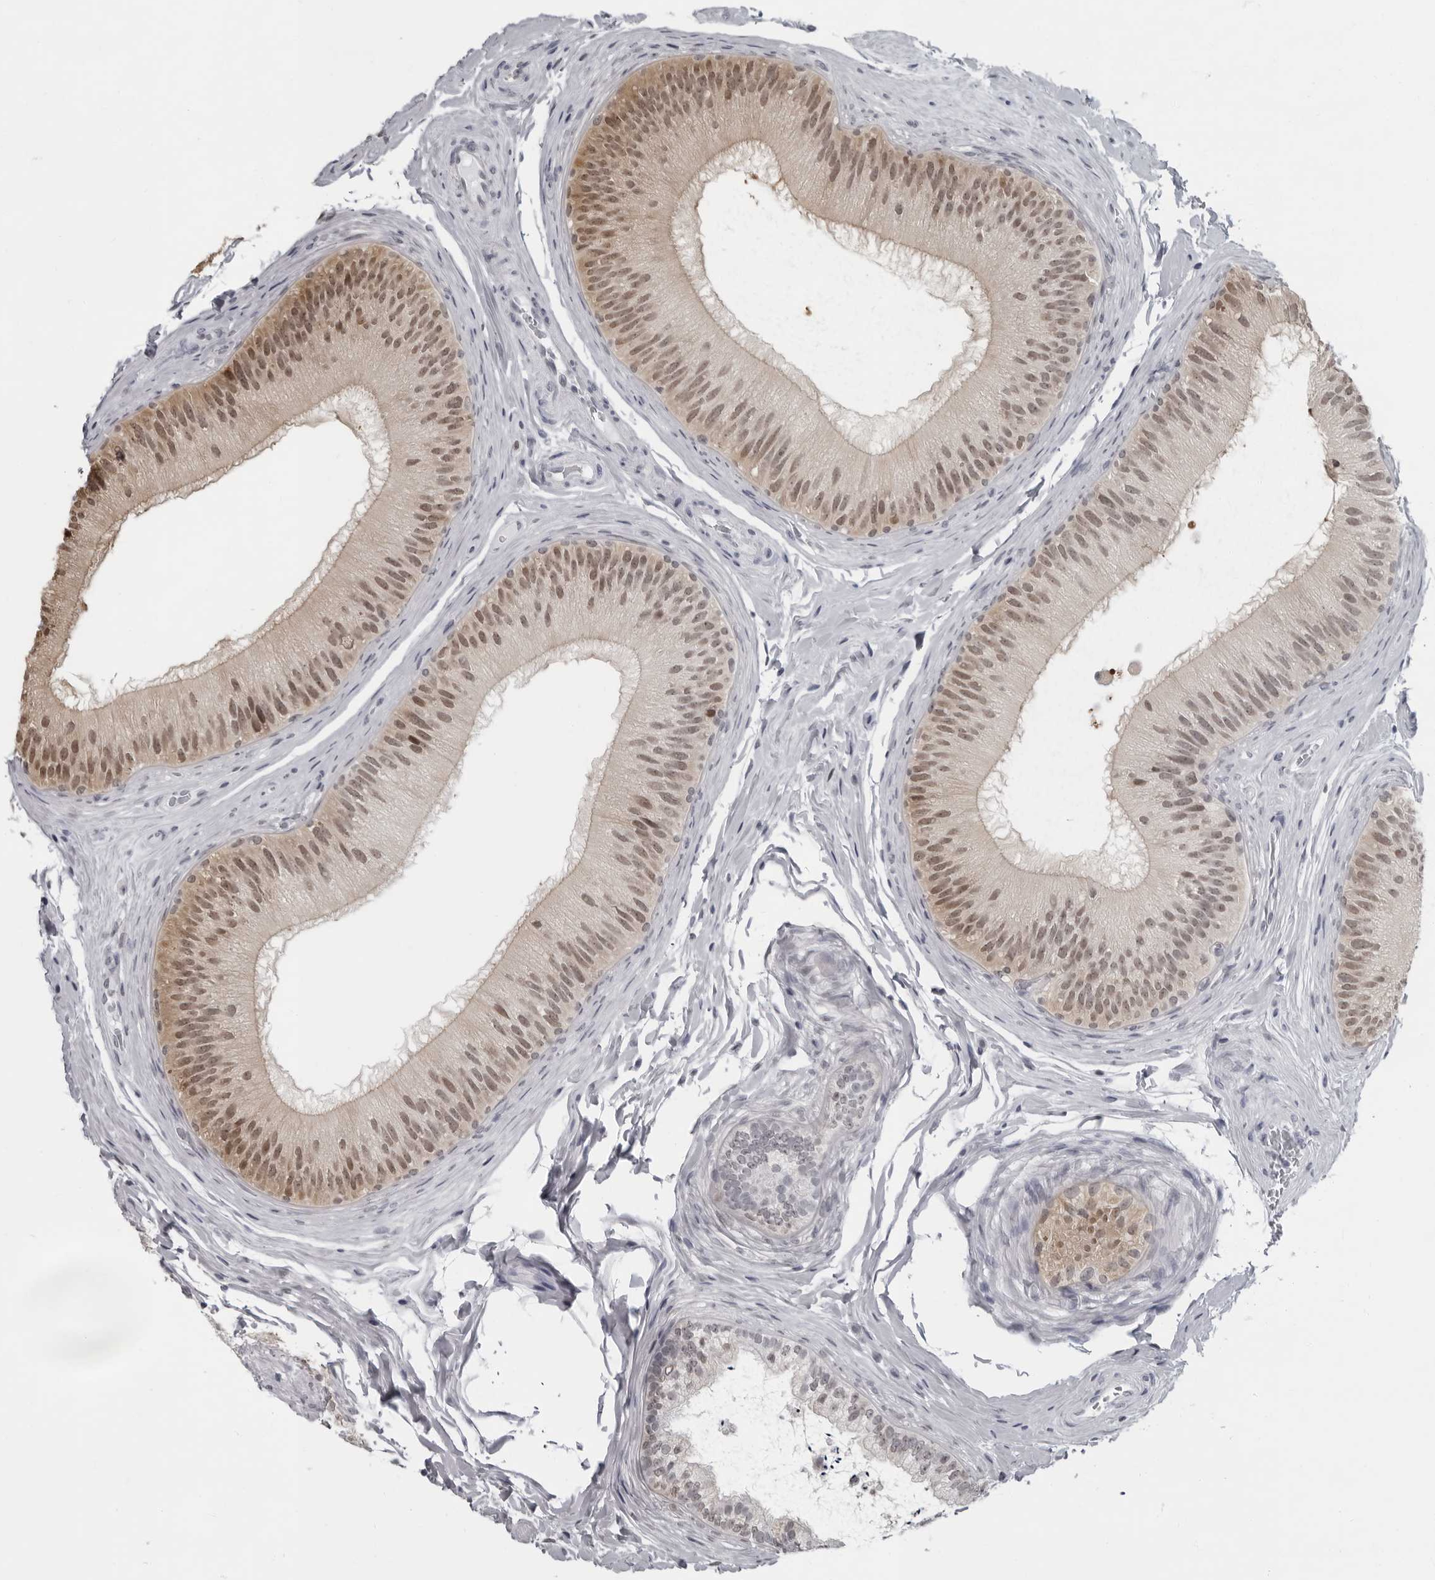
{"staining": {"intensity": "moderate", "quantity": "25%-75%", "location": "nuclear"}, "tissue": "epididymis", "cell_type": "Glandular cells", "image_type": "normal", "snomed": [{"axis": "morphology", "description": "Normal tissue, NOS"}, {"axis": "topography", "description": "Epididymis"}], "caption": "The photomicrograph shows immunohistochemical staining of normal epididymis. There is moderate nuclear positivity is identified in about 25%-75% of glandular cells.", "gene": "LZIC", "patient": {"sex": "male", "age": 45}}